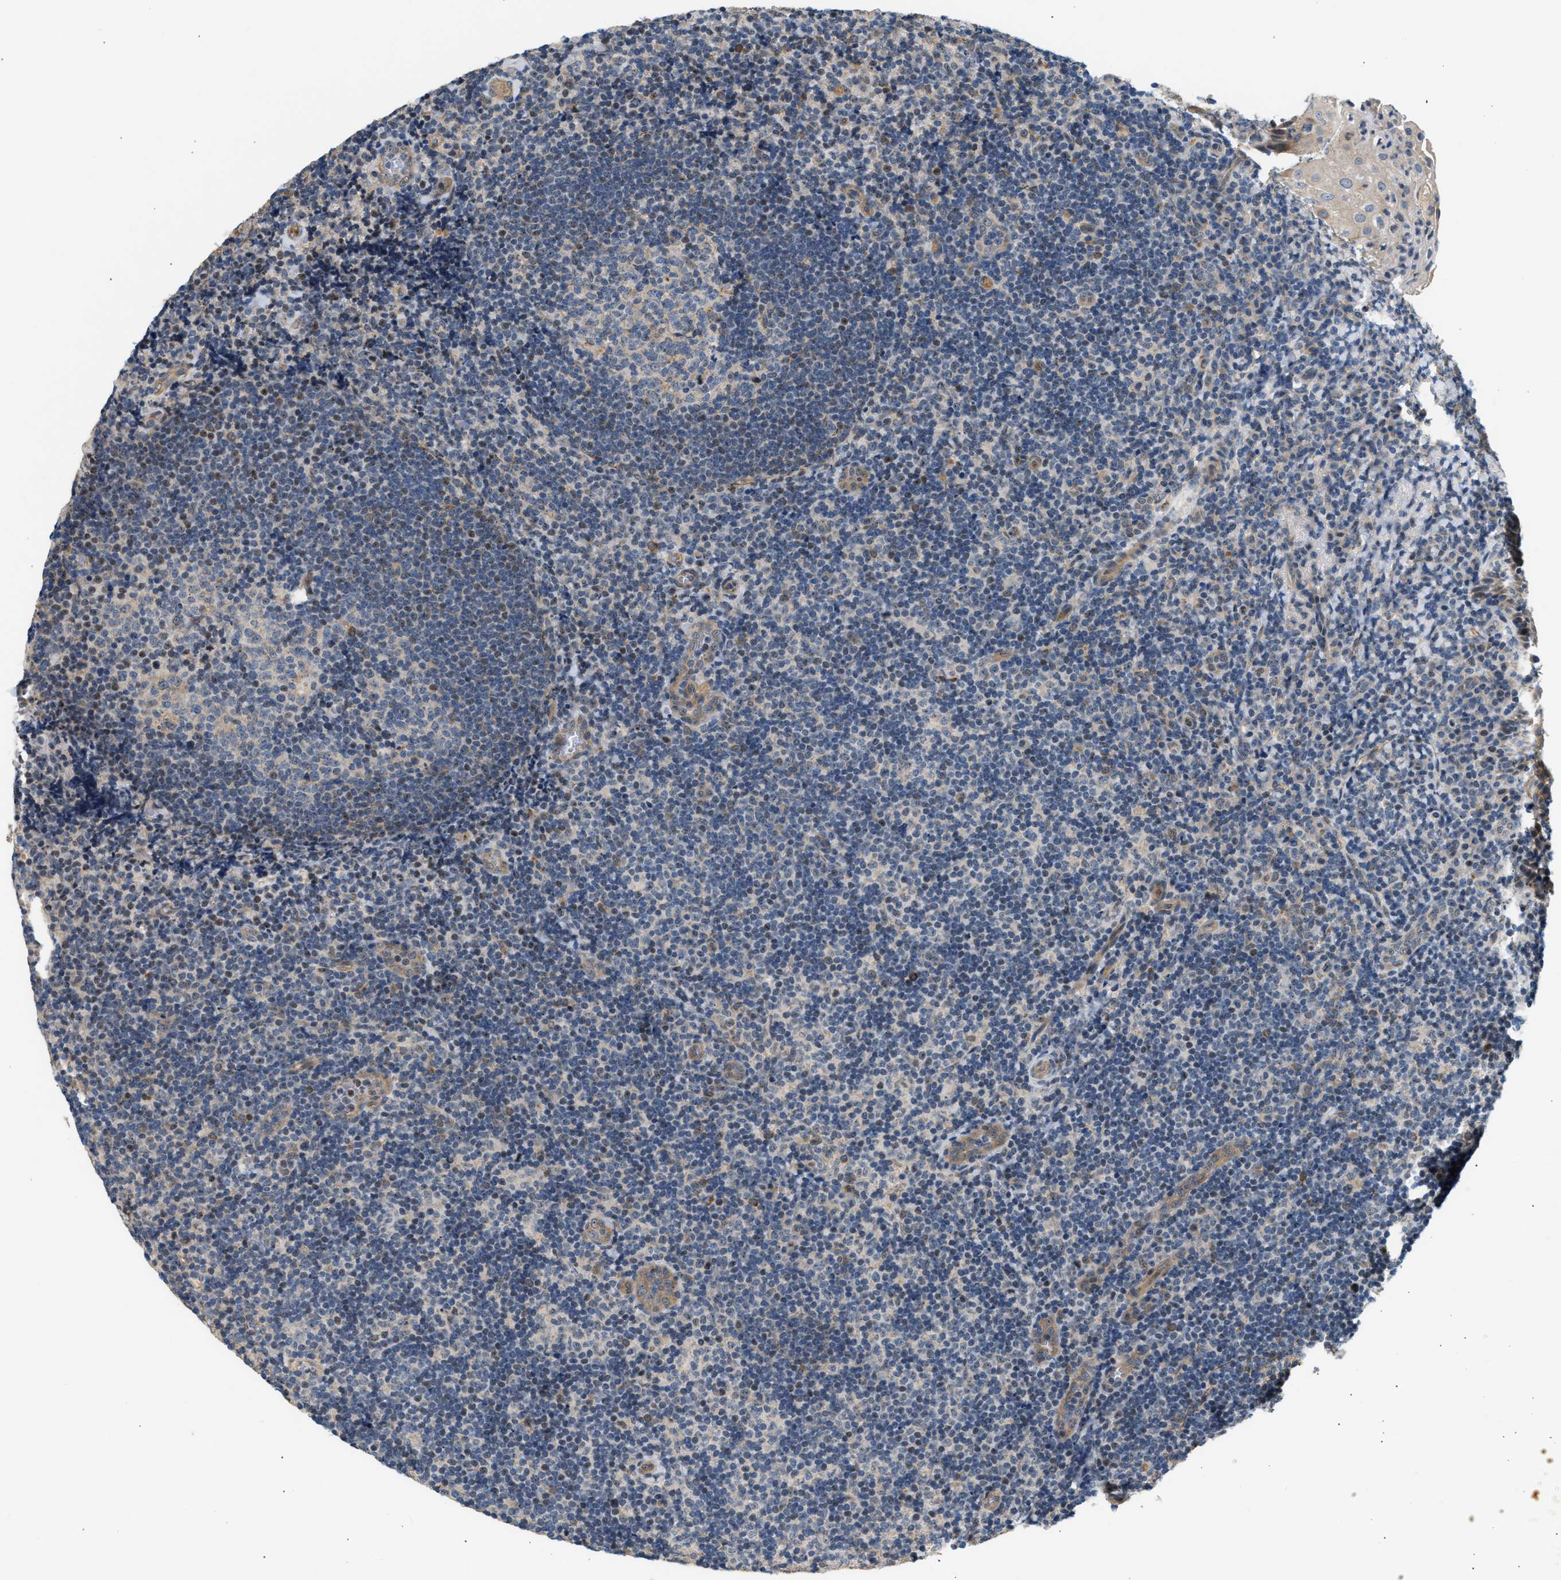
{"staining": {"intensity": "weak", "quantity": "25%-75%", "location": "cytoplasmic/membranous"}, "tissue": "tonsil", "cell_type": "Germinal center cells", "image_type": "normal", "snomed": [{"axis": "morphology", "description": "Normal tissue, NOS"}, {"axis": "topography", "description": "Tonsil"}], "caption": "A brown stain labels weak cytoplasmic/membranous positivity of a protein in germinal center cells of benign tonsil. Immunohistochemistry stains the protein in brown and the nuclei are stained blue.", "gene": "WDR31", "patient": {"sex": "male", "age": 37}}